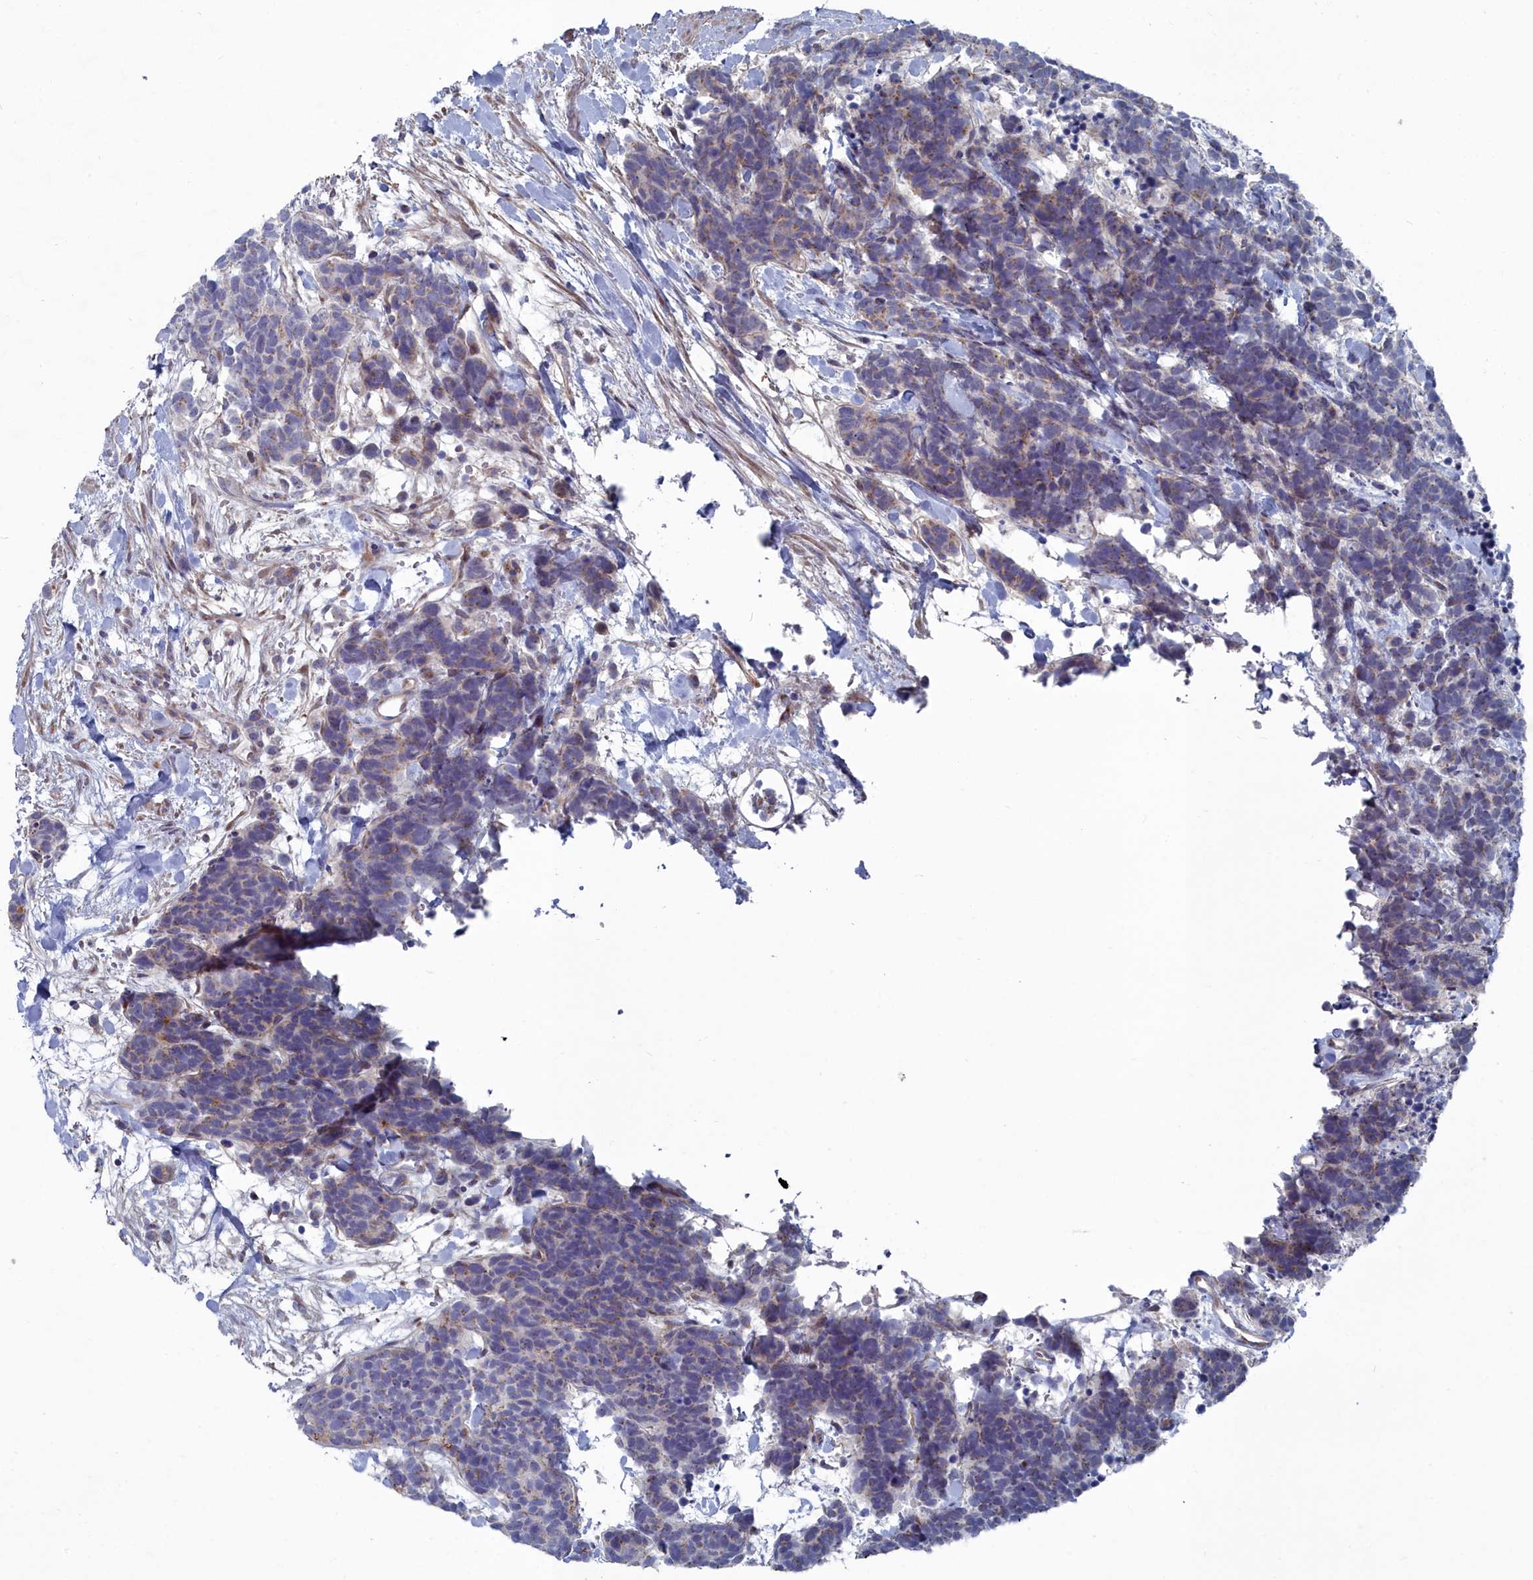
{"staining": {"intensity": "weak", "quantity": "25%-75%", "location": "cytoplasmic/membranous"}, "tissue": "carcinoid", "cell_type": "Tumor cells", "image_type": "cancer", "snomed": [{"axis": "morphology", "description": "Carcinoma, NOS"}, {"axis": "morphology", "description": "Carcinoid, malignant, NOS"}, {"axis": "topography", "description": "Prostate"}], "caption": "Protein staining displays weak cytoplasmic/membranous positivity in about 25%-75% of tumor cells in carcinoid.", "gene": "SHISAL2A", "patient": {"sex": "male", "age": 57}}